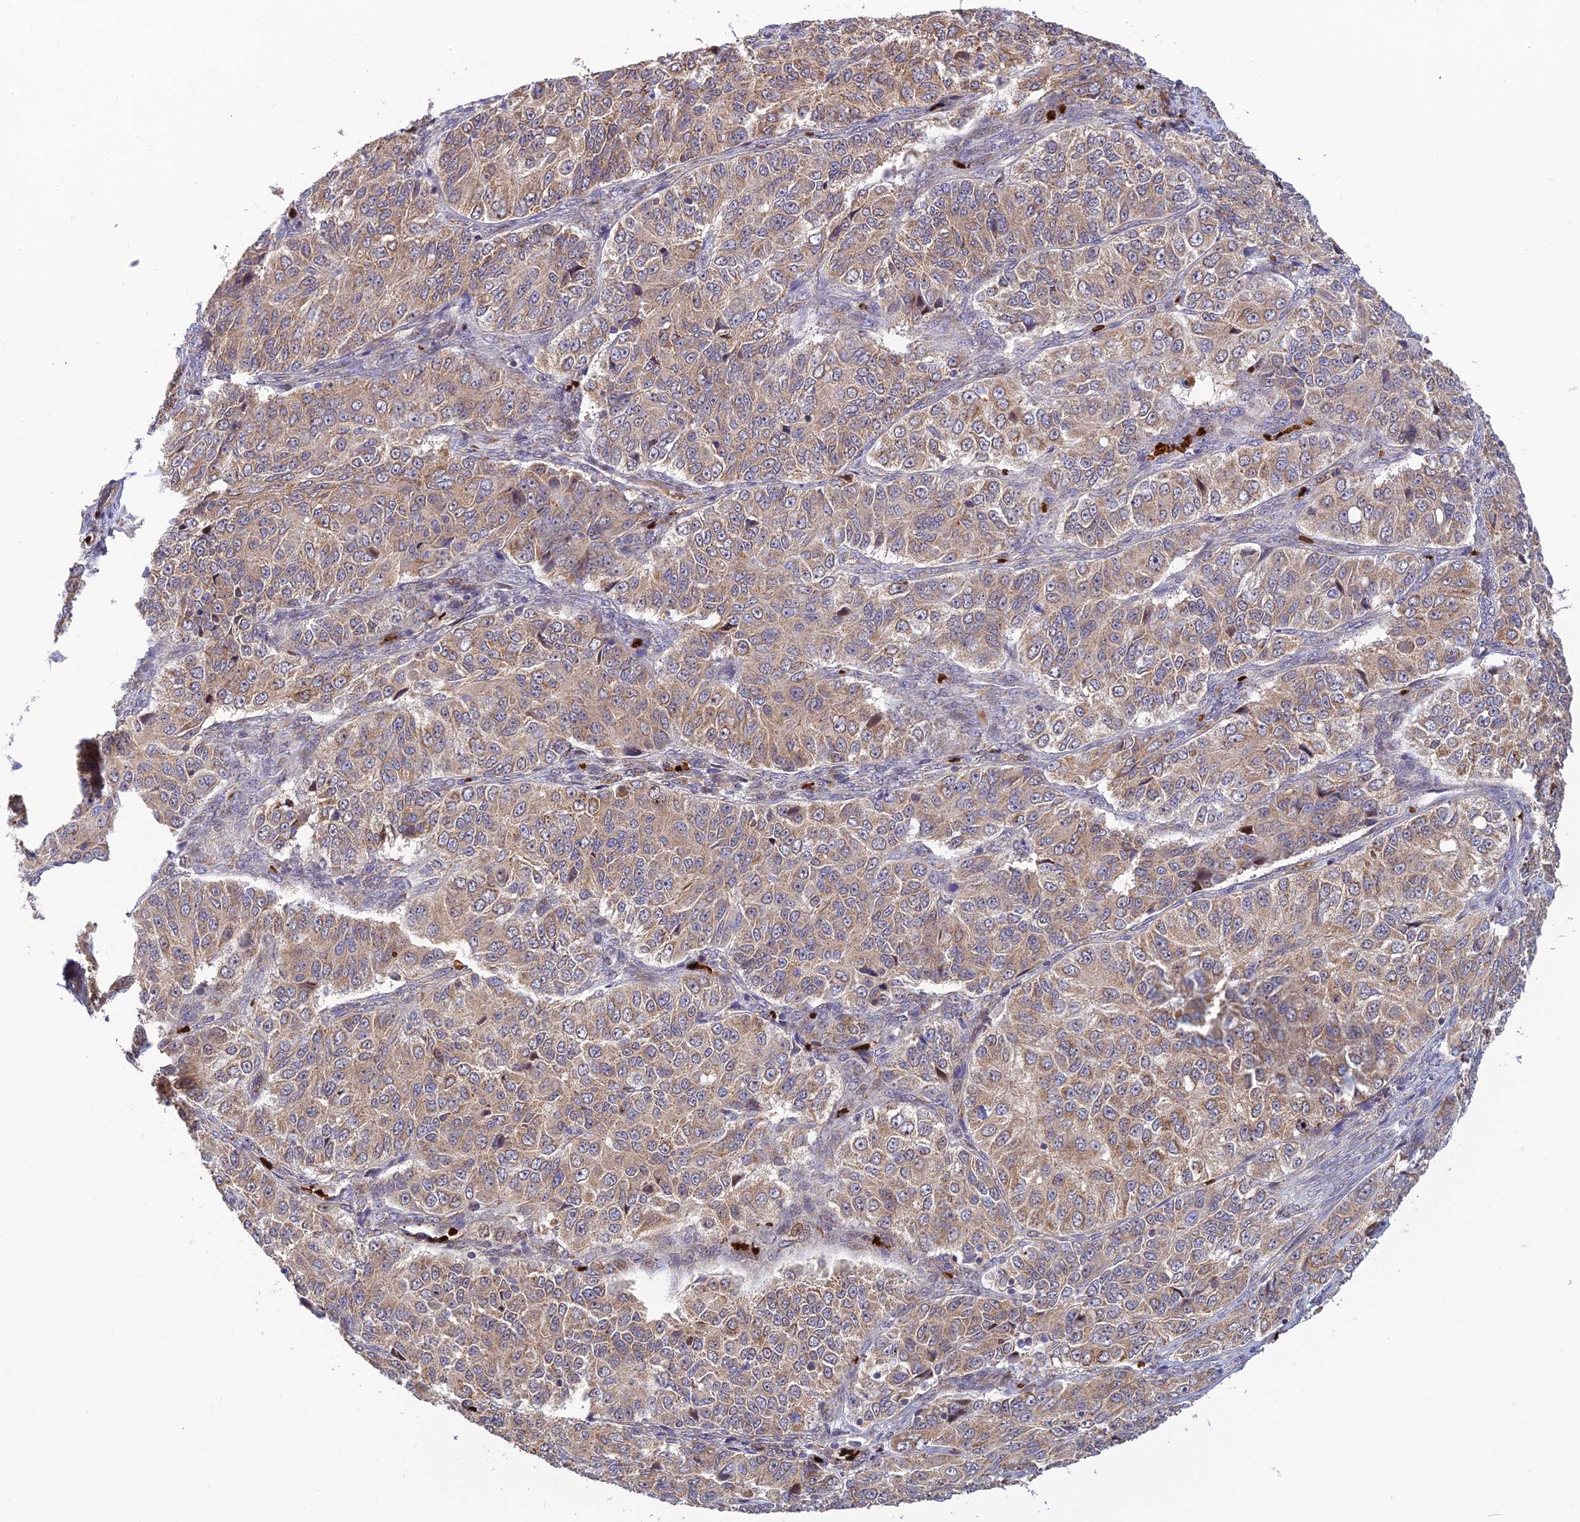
{"staining": {"intensity": "weak", "quantity": ">75%", "location": "cytoplasmic/membranous"}, "tissue": "ovarian cancer", "cell_type": "Tumor cells", "image_type": "cancer", "snomed": [{"axis": "morphology", "description": "Carcinoma, endometroid"}, {"axis": "topography", "description": "Ovary"}], "caption": "Tumor cells show weak cytoplasmic/membranous positivity in about >75% of cells in ovarian cancer.", "gene": "UFSP2", "patient": {"sex": "female", "age": 51}}